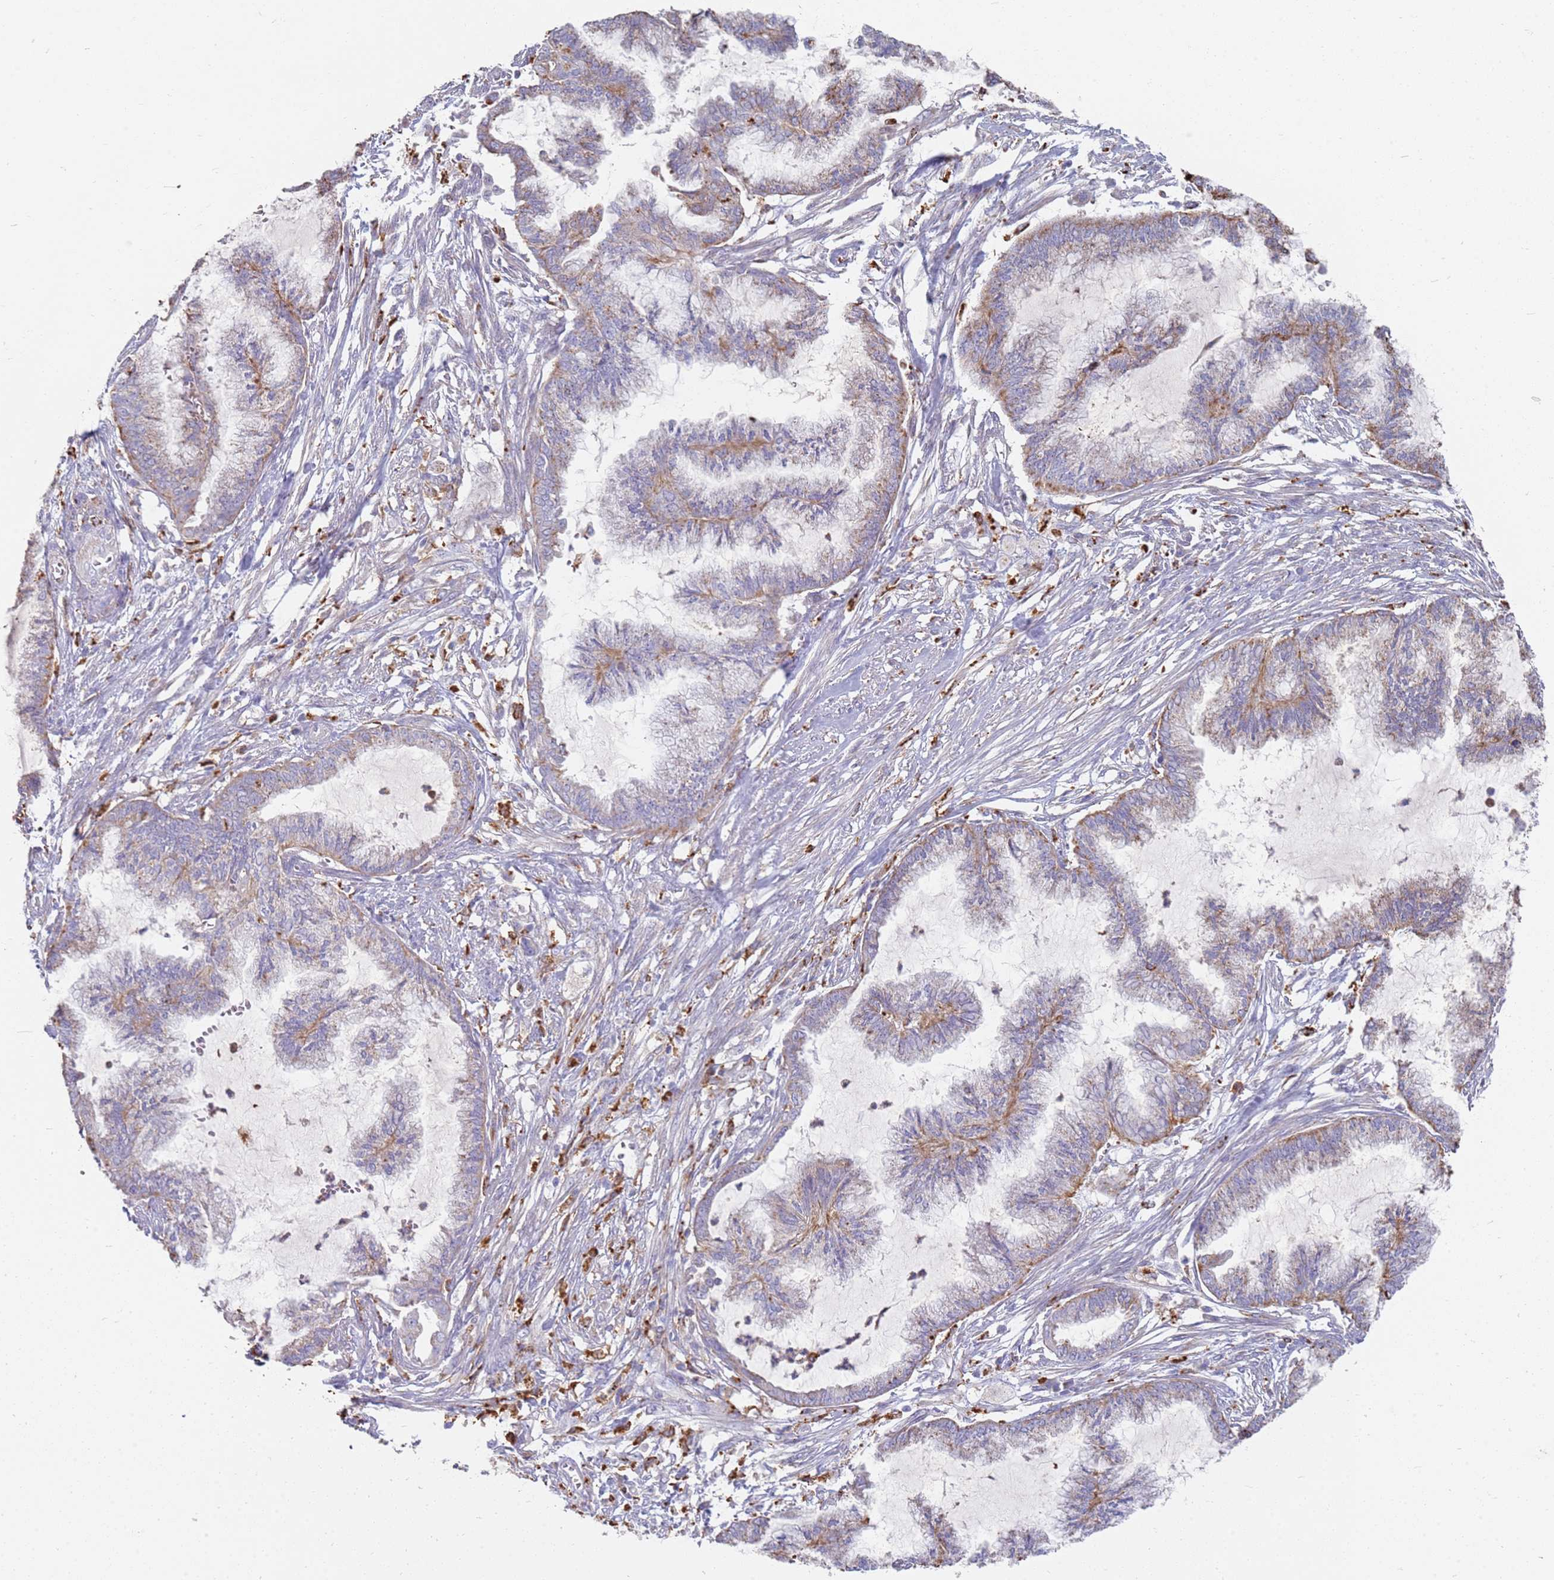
{"staining": {"intensity": "weak", "quantity": "25%-75%", "location": "cytoplasmic/membranous"}, "tissue": "endometrial cancer", "cell_type": "Tumor cells", "image_type": "cancer", "snomed": [{"axis": "morphology", "description": "Adenocarcinoma, NOS"}, {"axis": "topography", "description": "Endometrium"}], "caption": "Immunohistochemistry (IHC) photomicrograph of human endometrial cancer stained for a protein (brown), which reveals low levels of weak cytoplasmic/membranous expression in approximately 25%-75% of tumor cells.", "gene": "TMEM229B", "patient": {"sex": "female", "age": 86}}